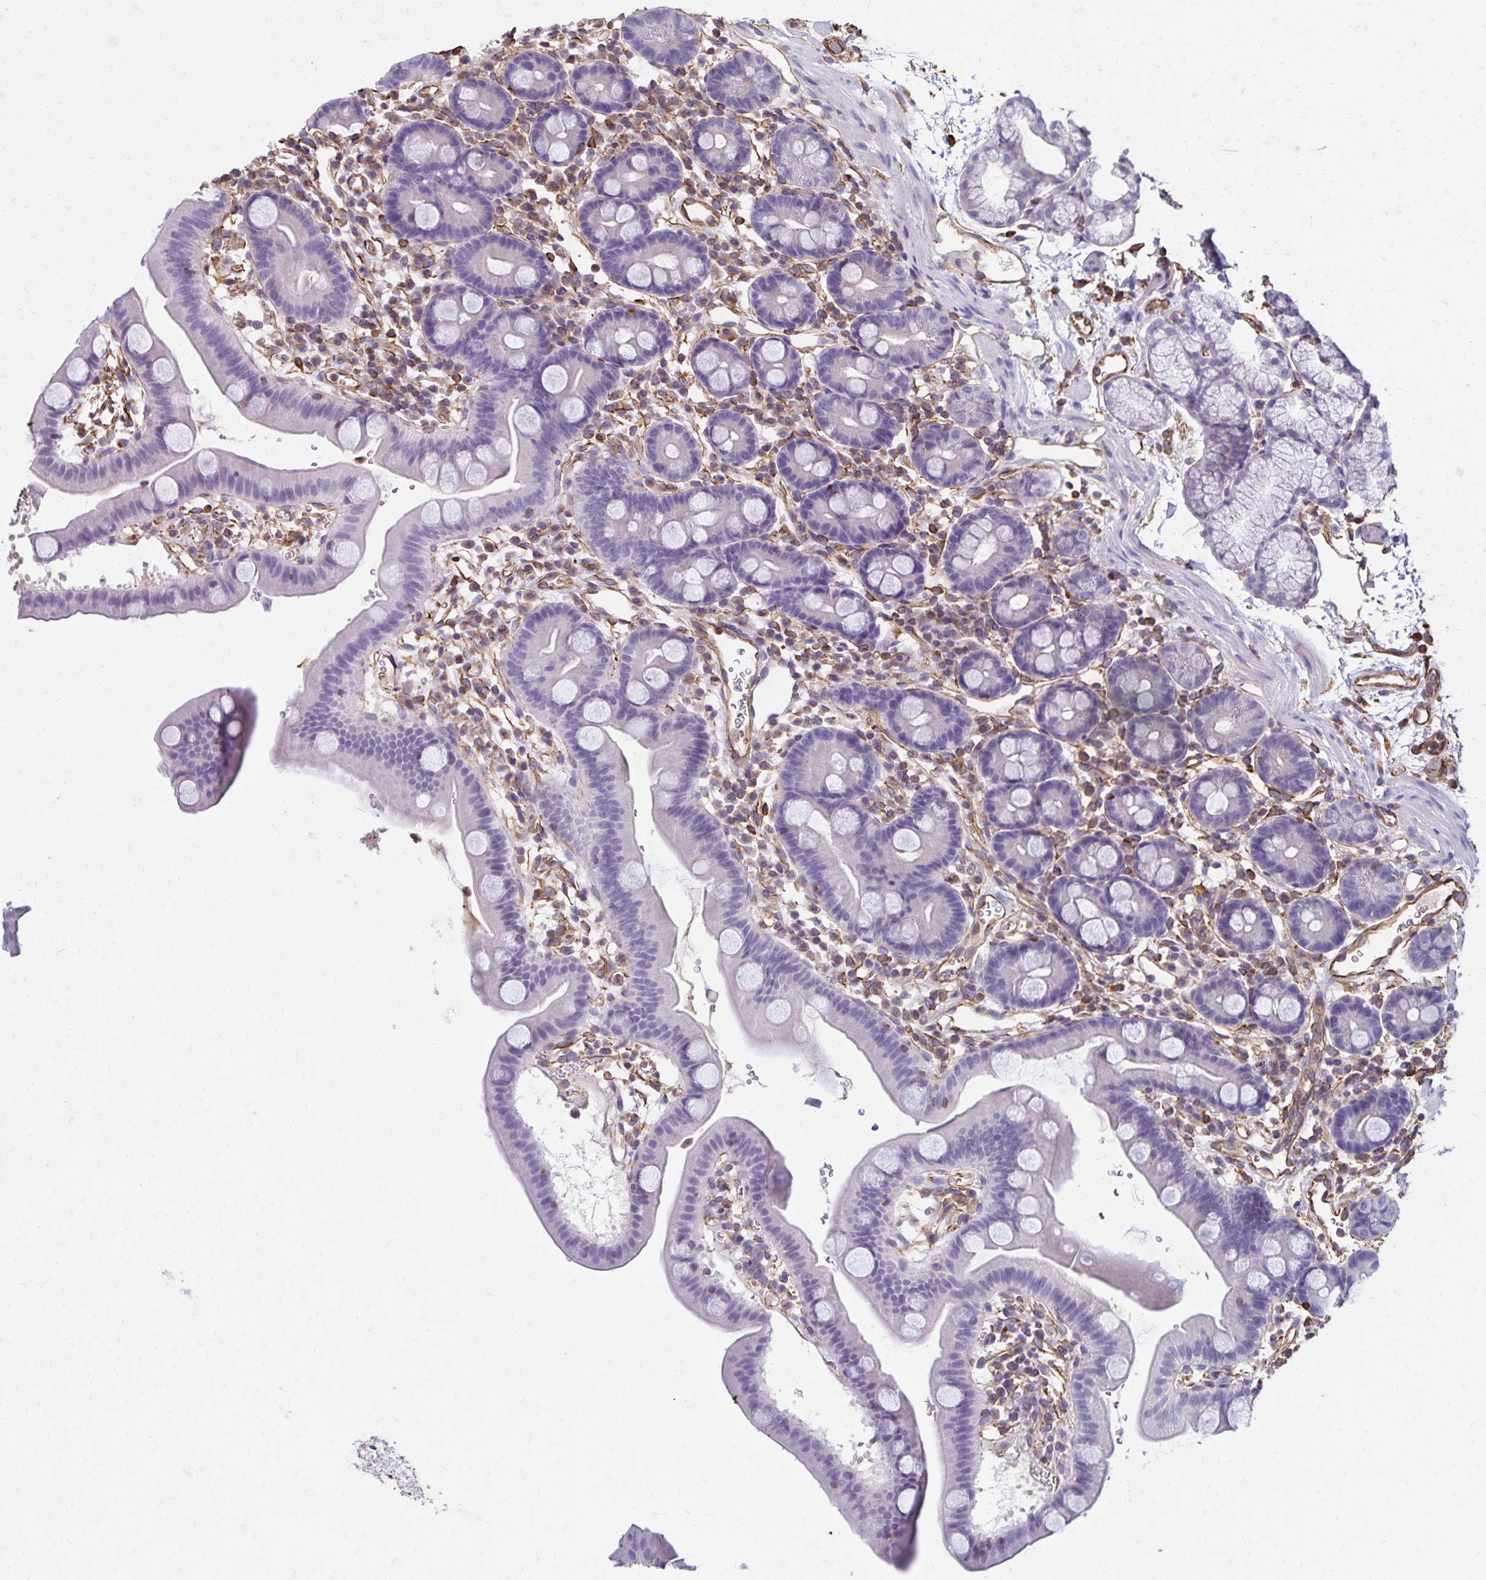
{"staining": {"intensity": "negative", "quantity": "none", "location": "none"}, "tissue": "duodenum", "cell_type": "Glandular cells", "image_type": "normal", "snomed": [{"axis": "morphology", "description": "Normal tissue, NOS"}, {"axis": "topography", "description": "Duodenum"}], "caption": "A high-resolution photomicrograph shows immunohistochemistry staining of normal duodenum, which shows no significant positivity in glandular cells. Brightfield microscopy of IHC stained with DAB (3,3'-diaminobenzidine) (brown) and hematoxylin (blue), captured at high magnification.", "gene": "TRPV6", "patient": {"sex": "male", "age": 59}}